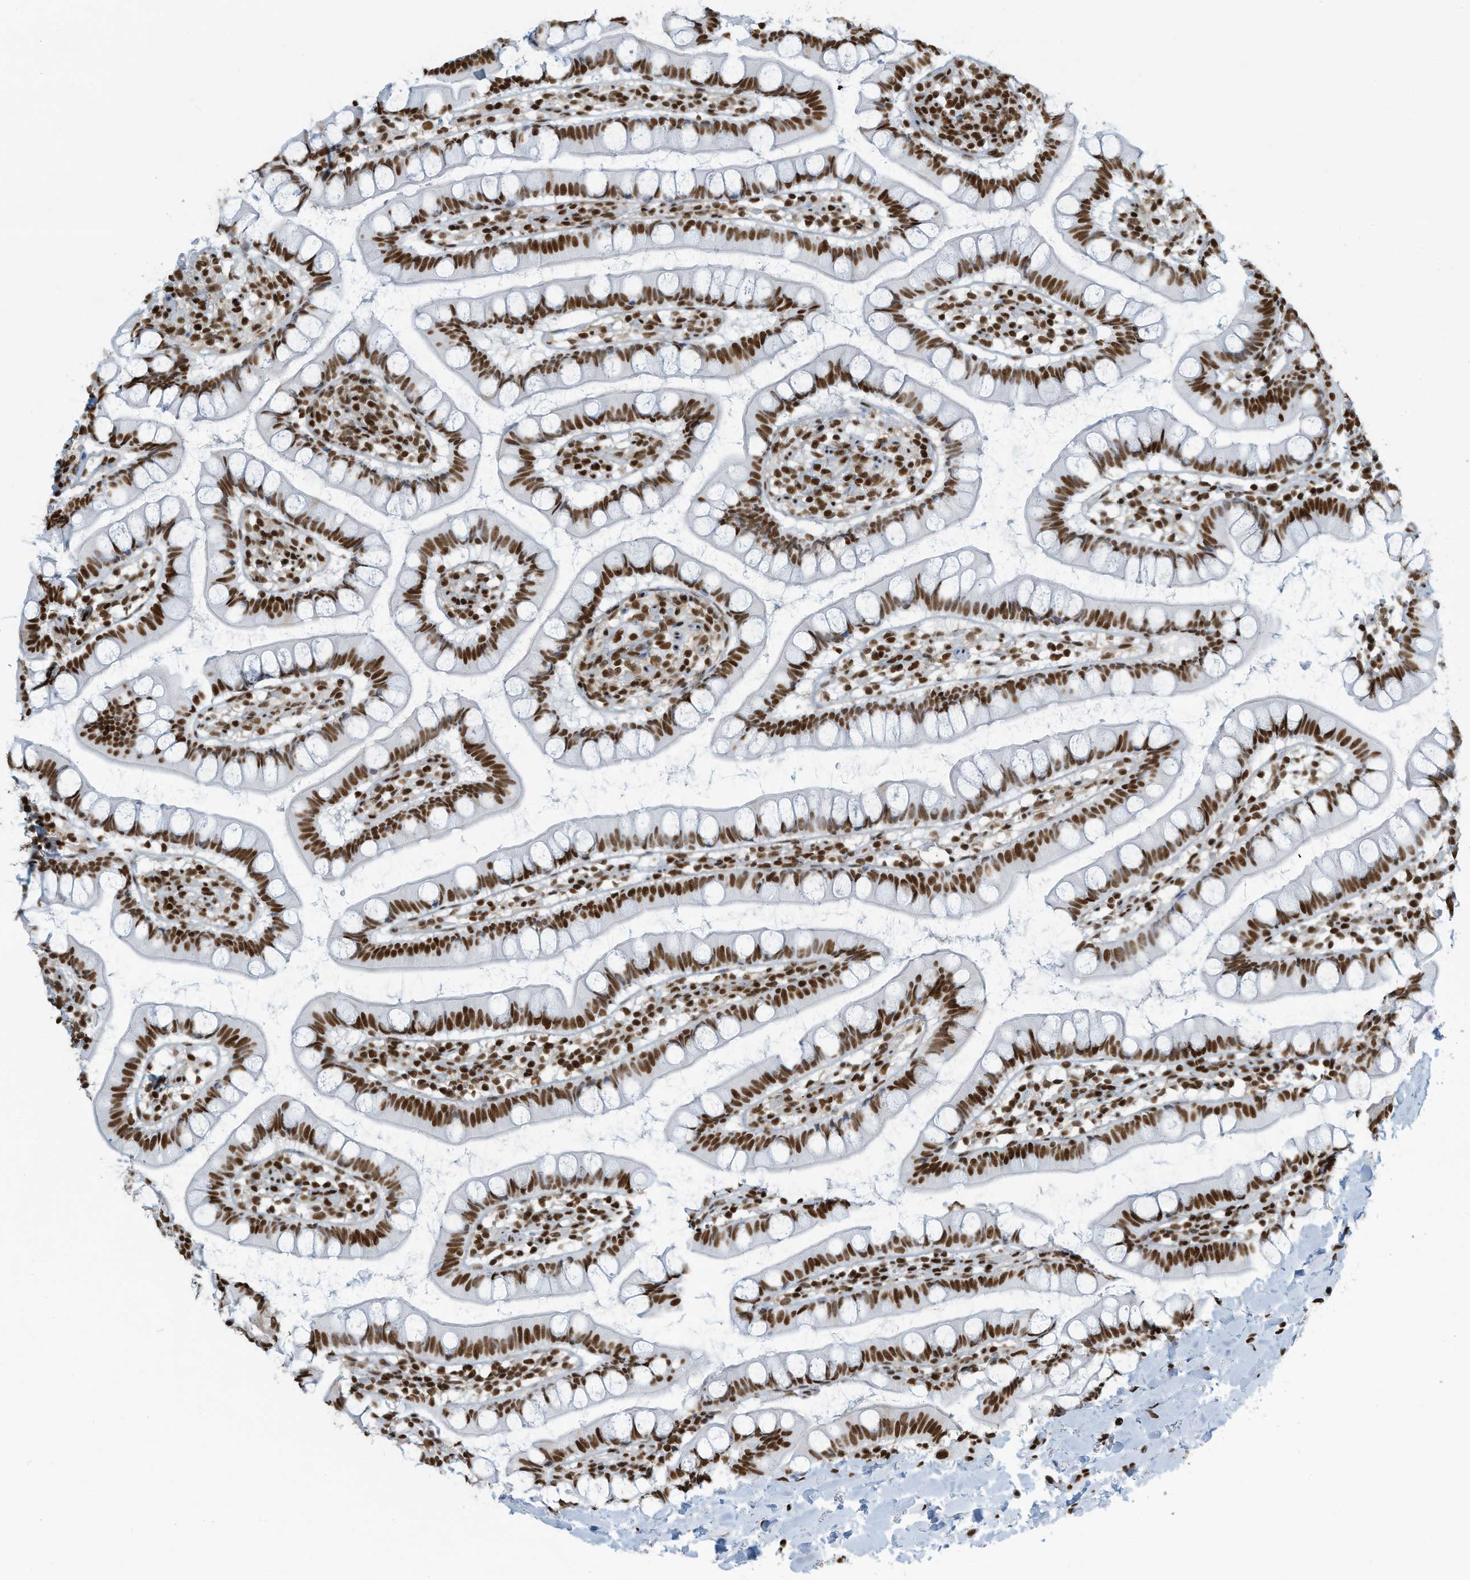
{"staining": {"intensity": "strong", "quantity": ">75%", "location": "nuclear"}, "tissue": "small intestine", "cell_type": "Glandular cells", "image_type": "normal", "snomed": [{"axis": "morphology", "description": "Normal tissue, NOS"}, {"axis": "topography", "description": "Small intestine"}], "caption": "Immunohistochemical staining of benign human small intestine exhibits high levels of strong nuclear positivity in about >75% of glandular cells. (DAB IHC, brown staining for protein, blue staining for nuclei).", "gene": "ENSG00000257390", "patient": {"sex": "female", "age": 84}}